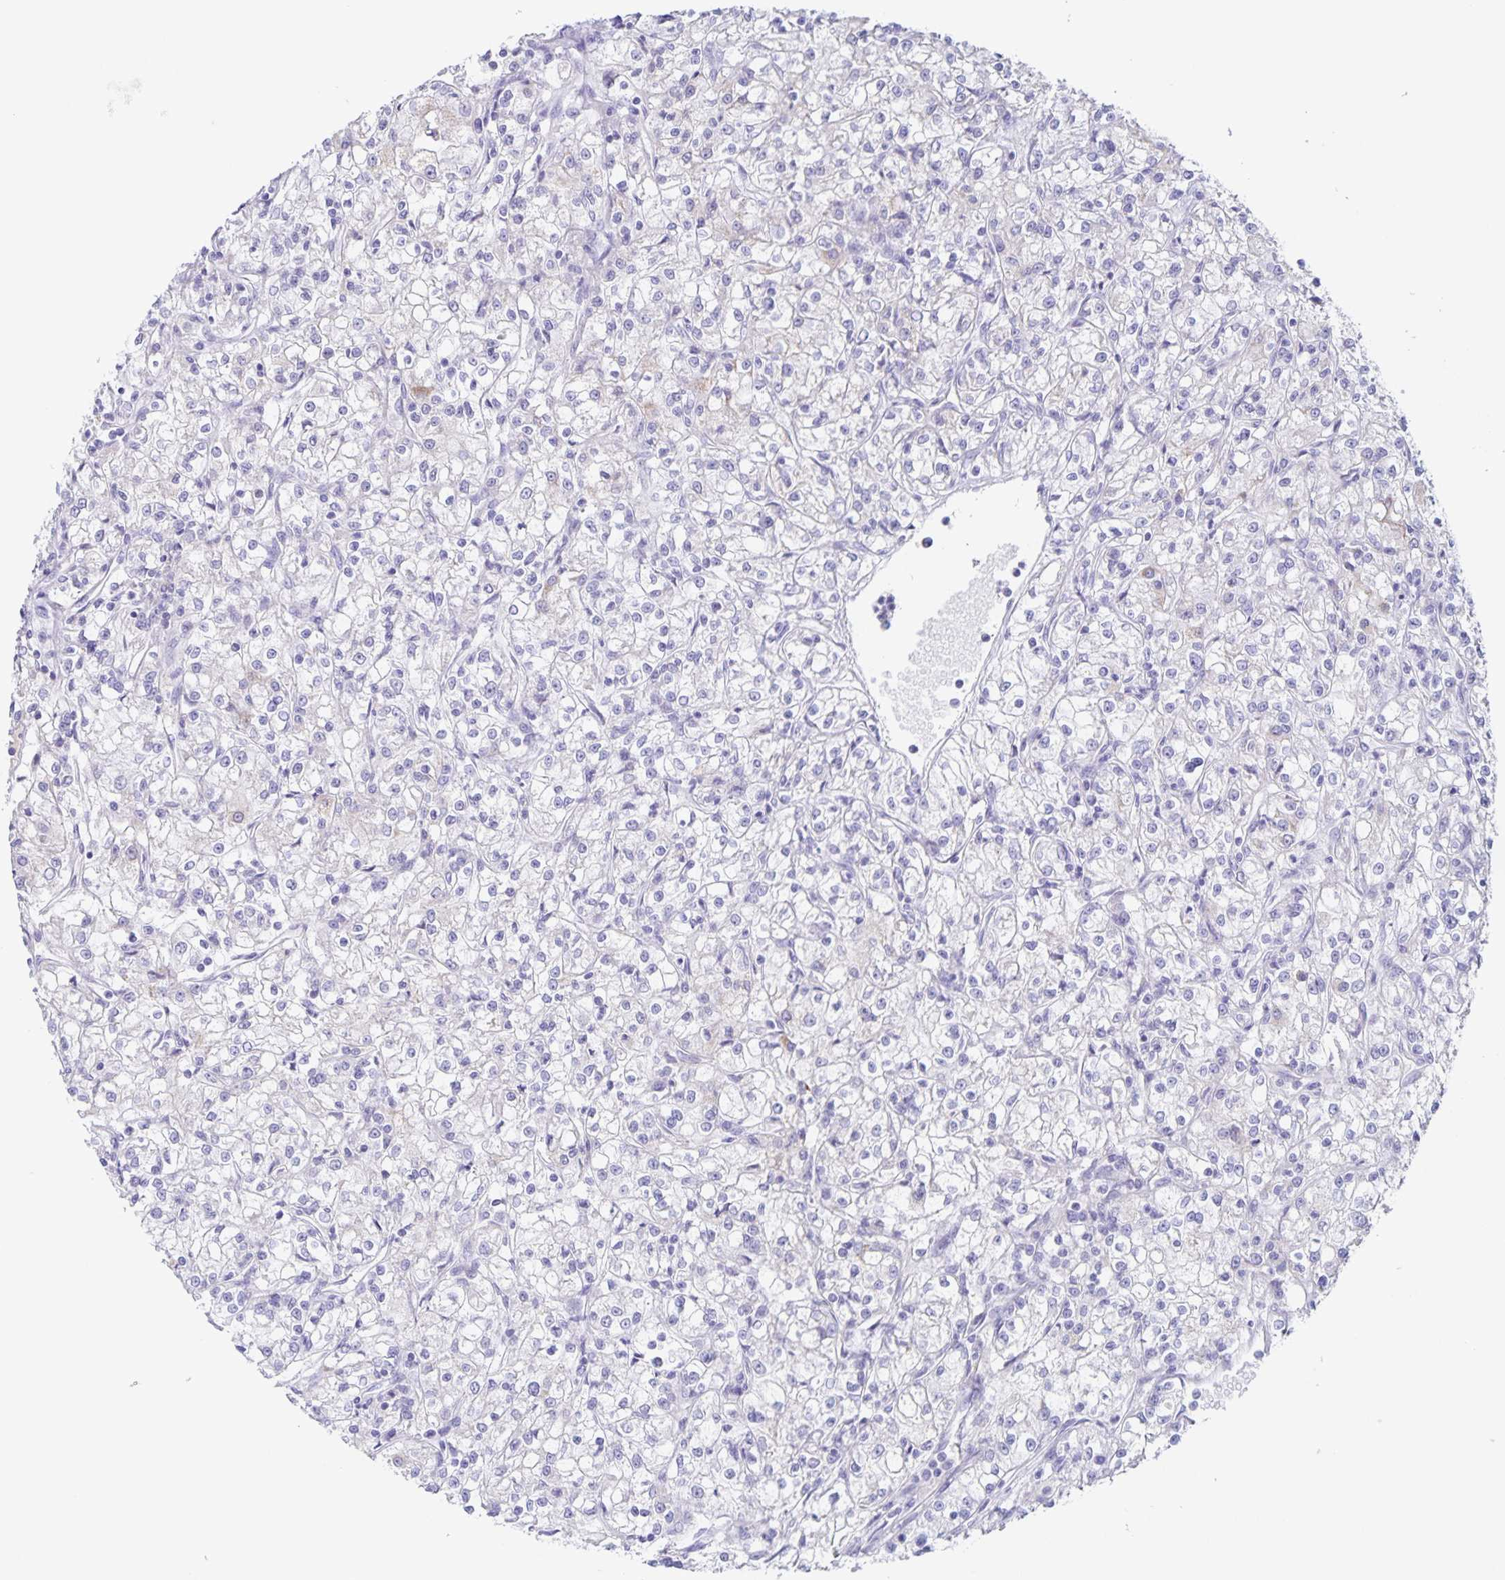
{"staining": {"intensity": "negative", "quantity": "none", "location": "none"}, "tissue": "renal cancer", "cell_type": "Tumor cells", "image_type": "cancer", "snomed": [{"axis": "morphology", "description": "Adenocarcinoma, NOS"}, {"axis": "topography", "description": "Kidney"}], "caption": "This image is of renal cancer stained with immunohistochemistry (IHC) to label a protein in brown with the nuclei are counter-stained blue. There is no expression in tumor cells.", "gene": "RPL36A", "patient": {"sex": "female", "age": 59}}